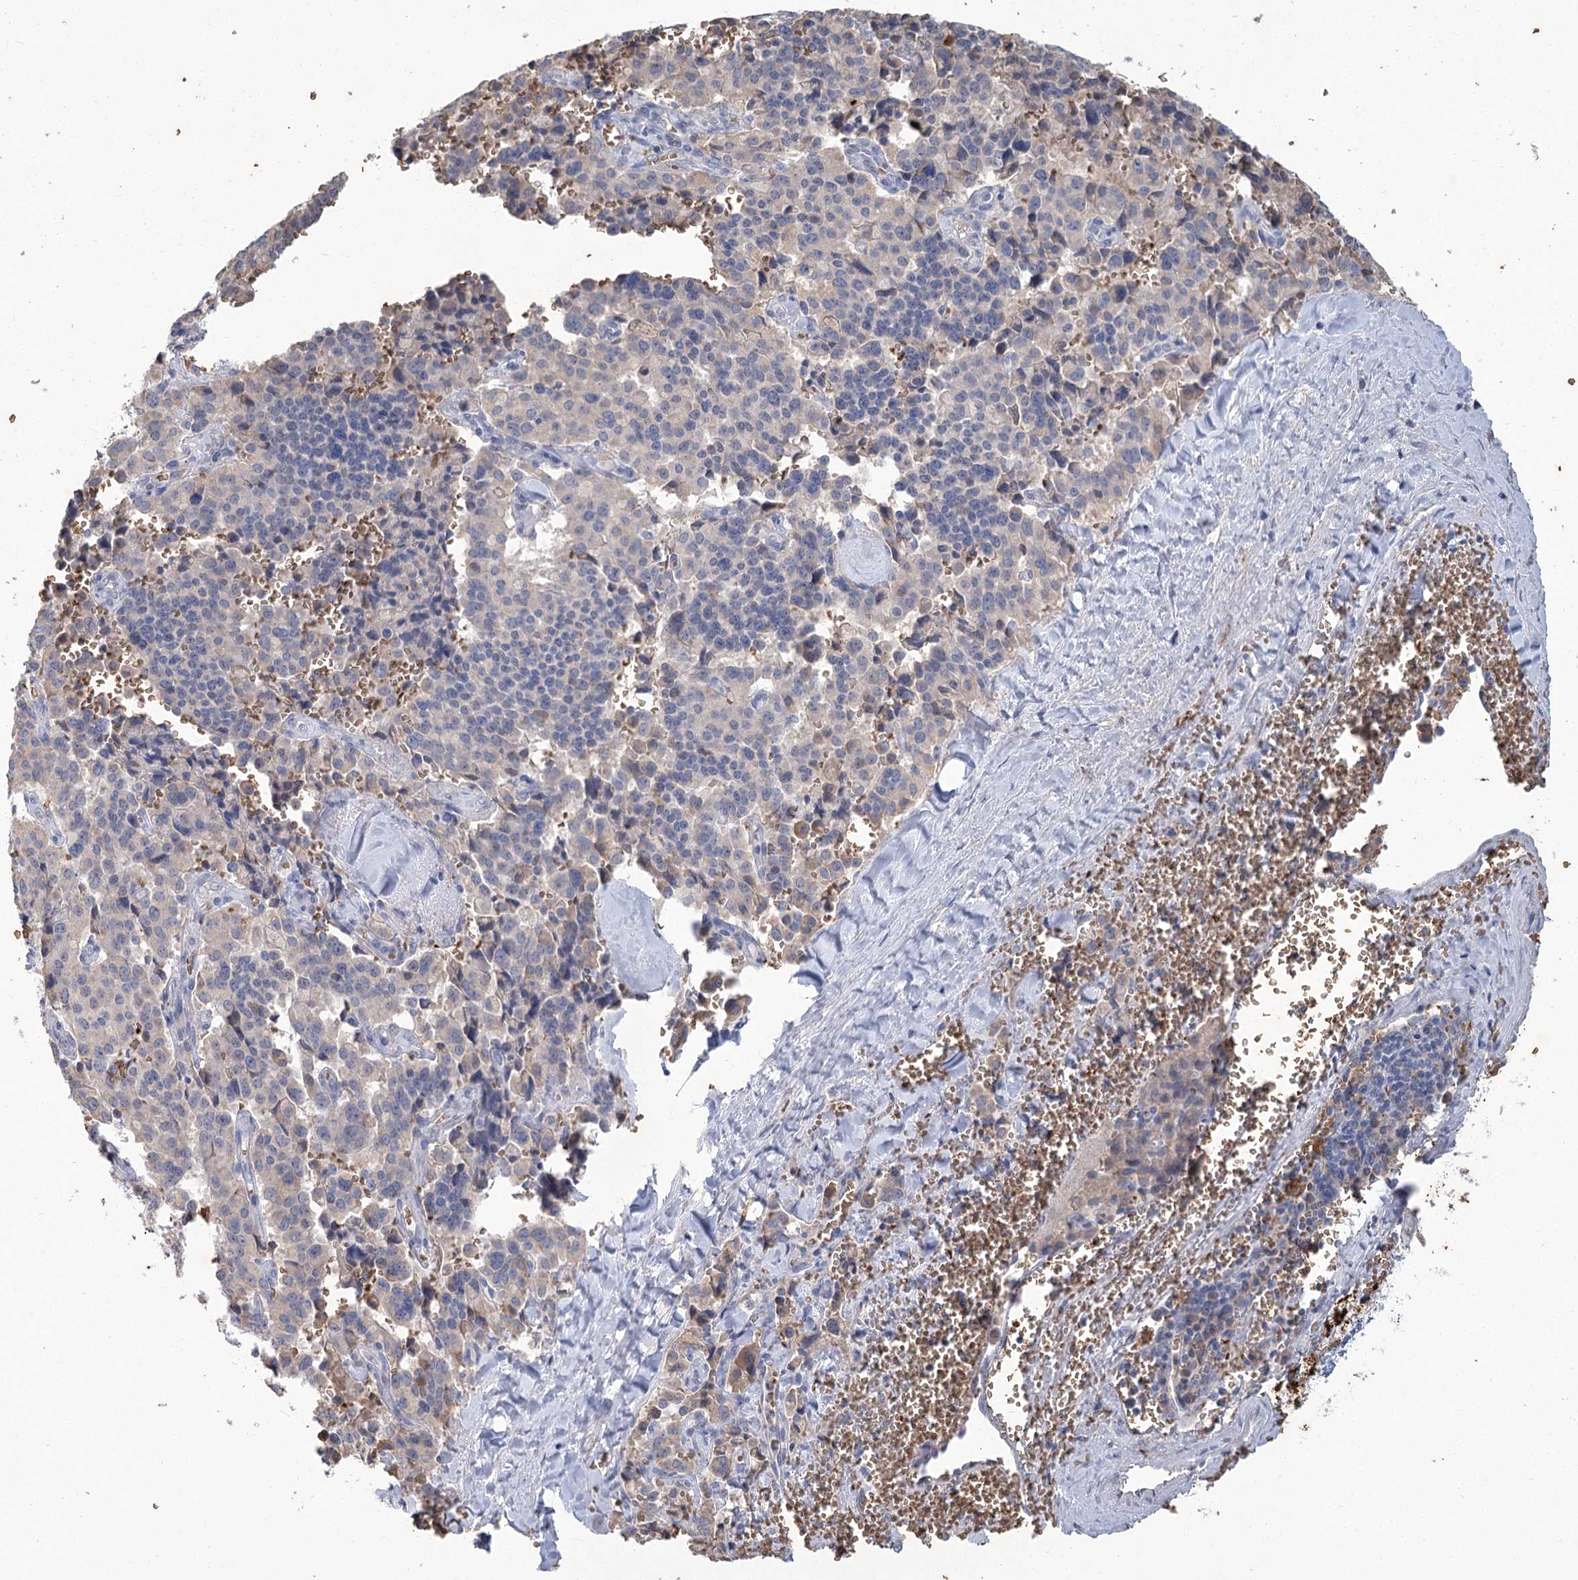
{"staining": {"intensity": "negative", "quantity": "none", "location": "none"}, "tissue": "pancreatic cancer", "cell_type": "Tumor cells", "image_type": "cancer", "snomed": [{"axis": "morphology", "description": "Adenocarcinoma, NOS"}, {"axis": "topography", "description": "Pancreas"}], "caption": "Immunohistochemical staining of pancreatic cancer (adenocarcinoma) displays no significant staining in tumor cells.", "gene": "HBA1", "patient": {"sex": "male", "age": 65}}